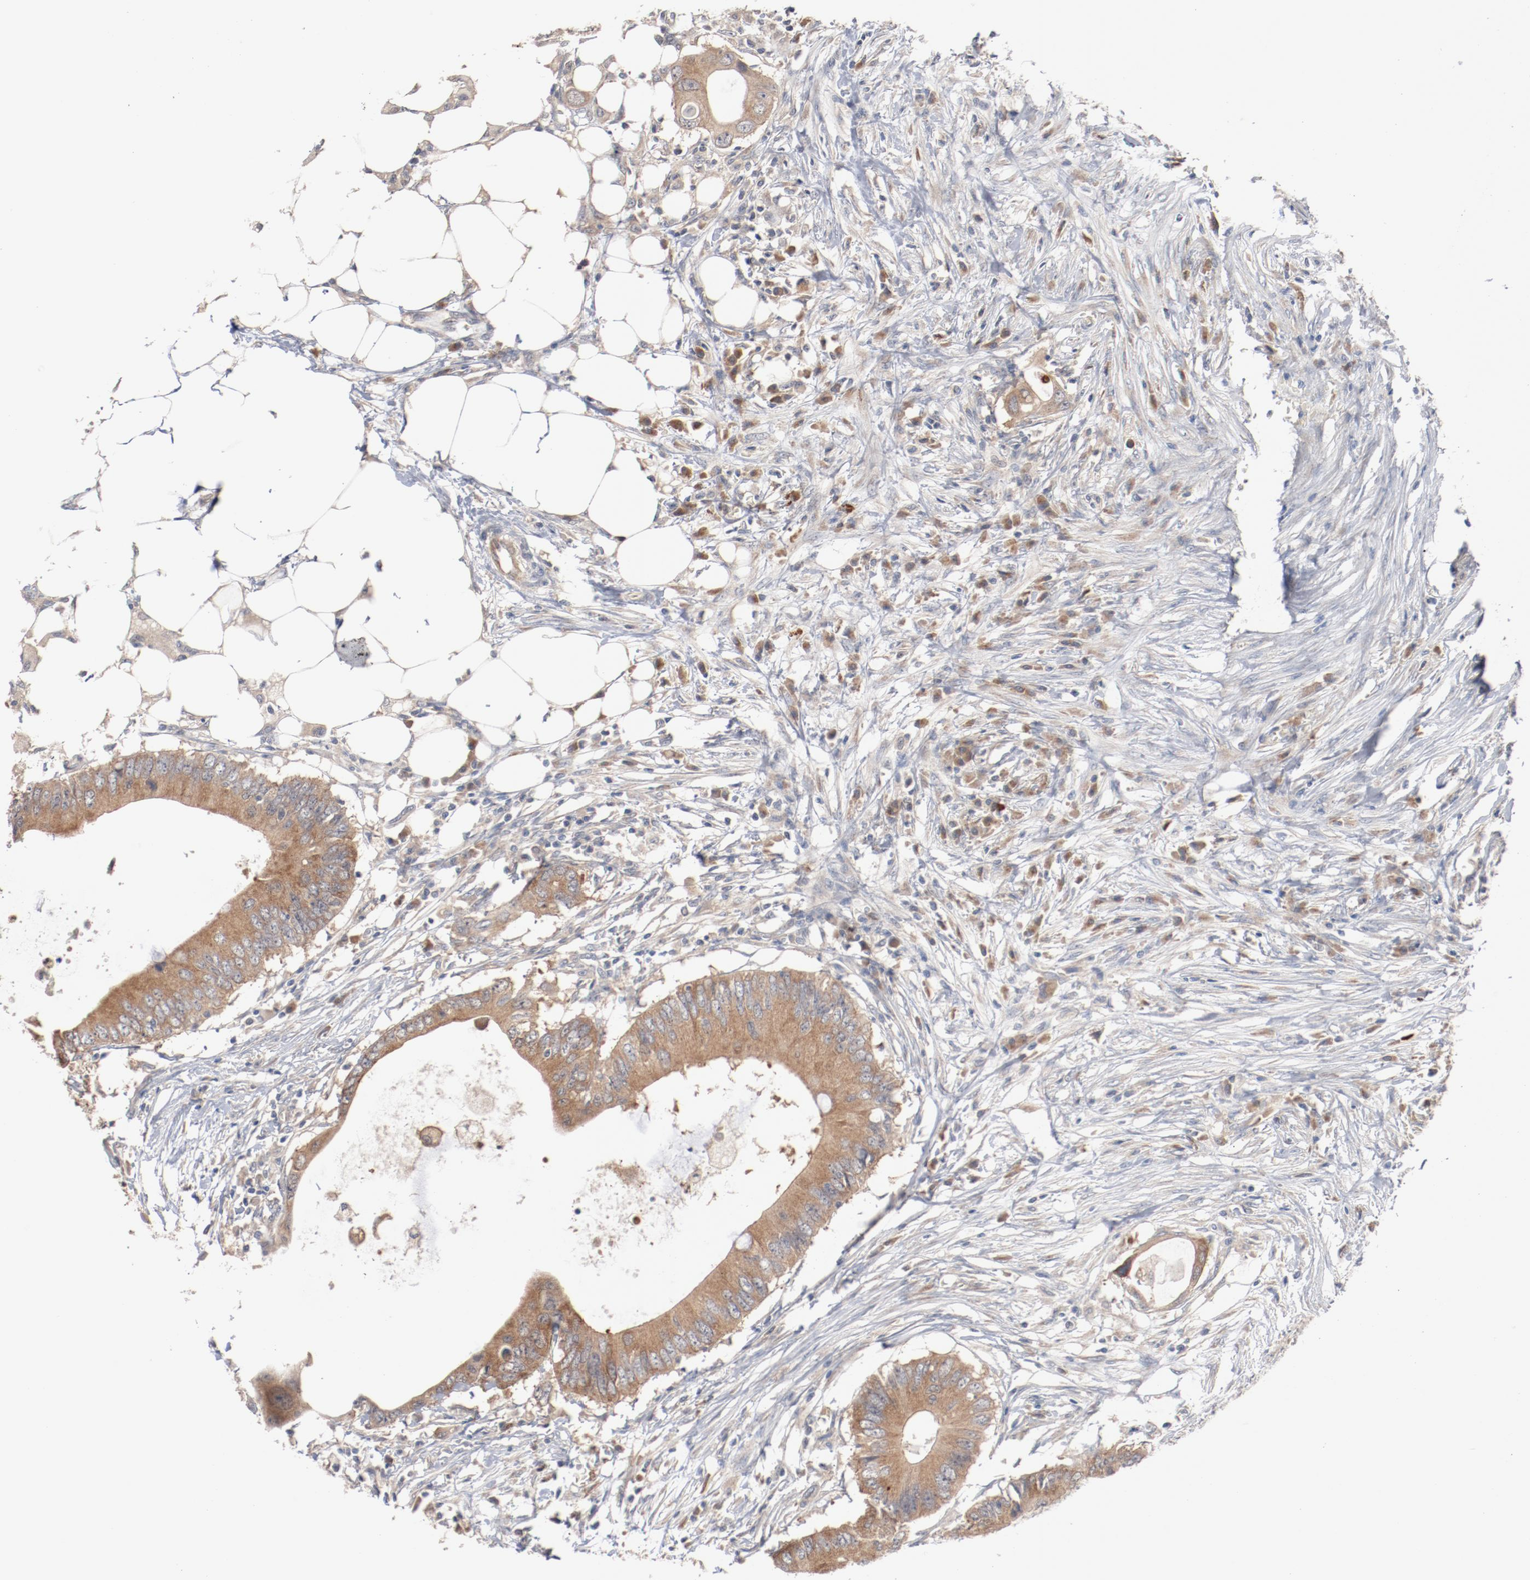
{"staining": {"intensity": "moderate", "quantity": ">75%", "location": "cytoplasmic/membranous"}, "tissue": "colorectal cancer", "cell_type": "Tumor cells", "image_type": "cancer", "snomed": [{"axis": "morphology", "description": "Adenocarcinoma, NOS"}, {"axis": "topography", "description": "Colon"}], "caption": "Protein staining displays moderate cytoplasmic/membranous positivity in about >75% of tumor cells in colorectal cancer (adenocarcinoma).", "gene": "RNASE11", "patient": {"sex": "male", "age": 71}}